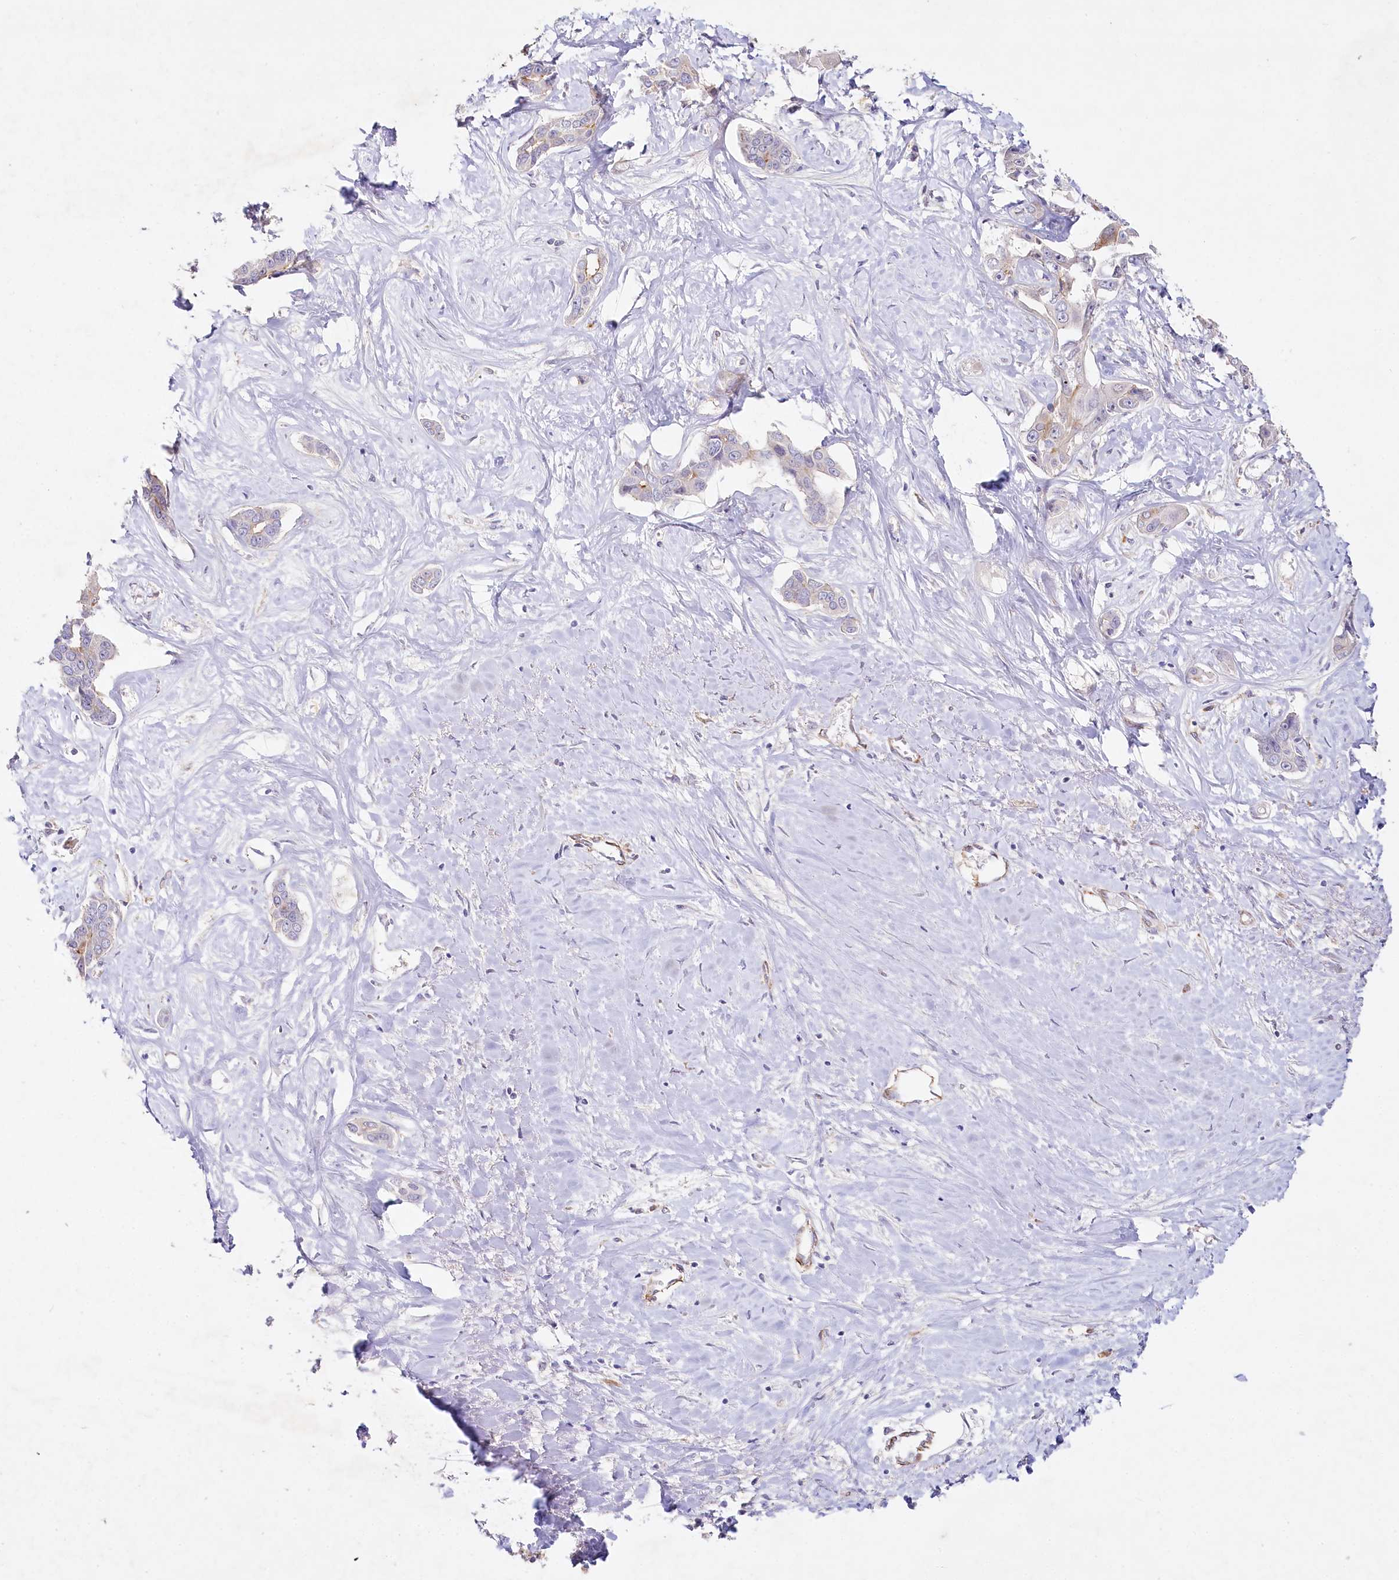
{"staining": {"intensity": "negative", "quantity": "none", "location": "none"}, "tissue": "liver cancer", "cell_type": "Tumor cells", "image_type": "cancer", "snomed": [{"axis": "morphology", "description": "Cholangiocarcinoma"}, {"axis": "topography", "description": "Liver"}], "caption": "Immunohistochemistry image of human cholangiocarcinoma (liver) stained for a protein (brown), which demonstrates no expression in tumor cells. The staining is performed using DAB (3,3'-diaminobenzidine) brown chromogen with nuclei counter-stained in using hematoxylin.", "gene": "ALDH3B1", "patient": {"sex": "male", "age": 59}}